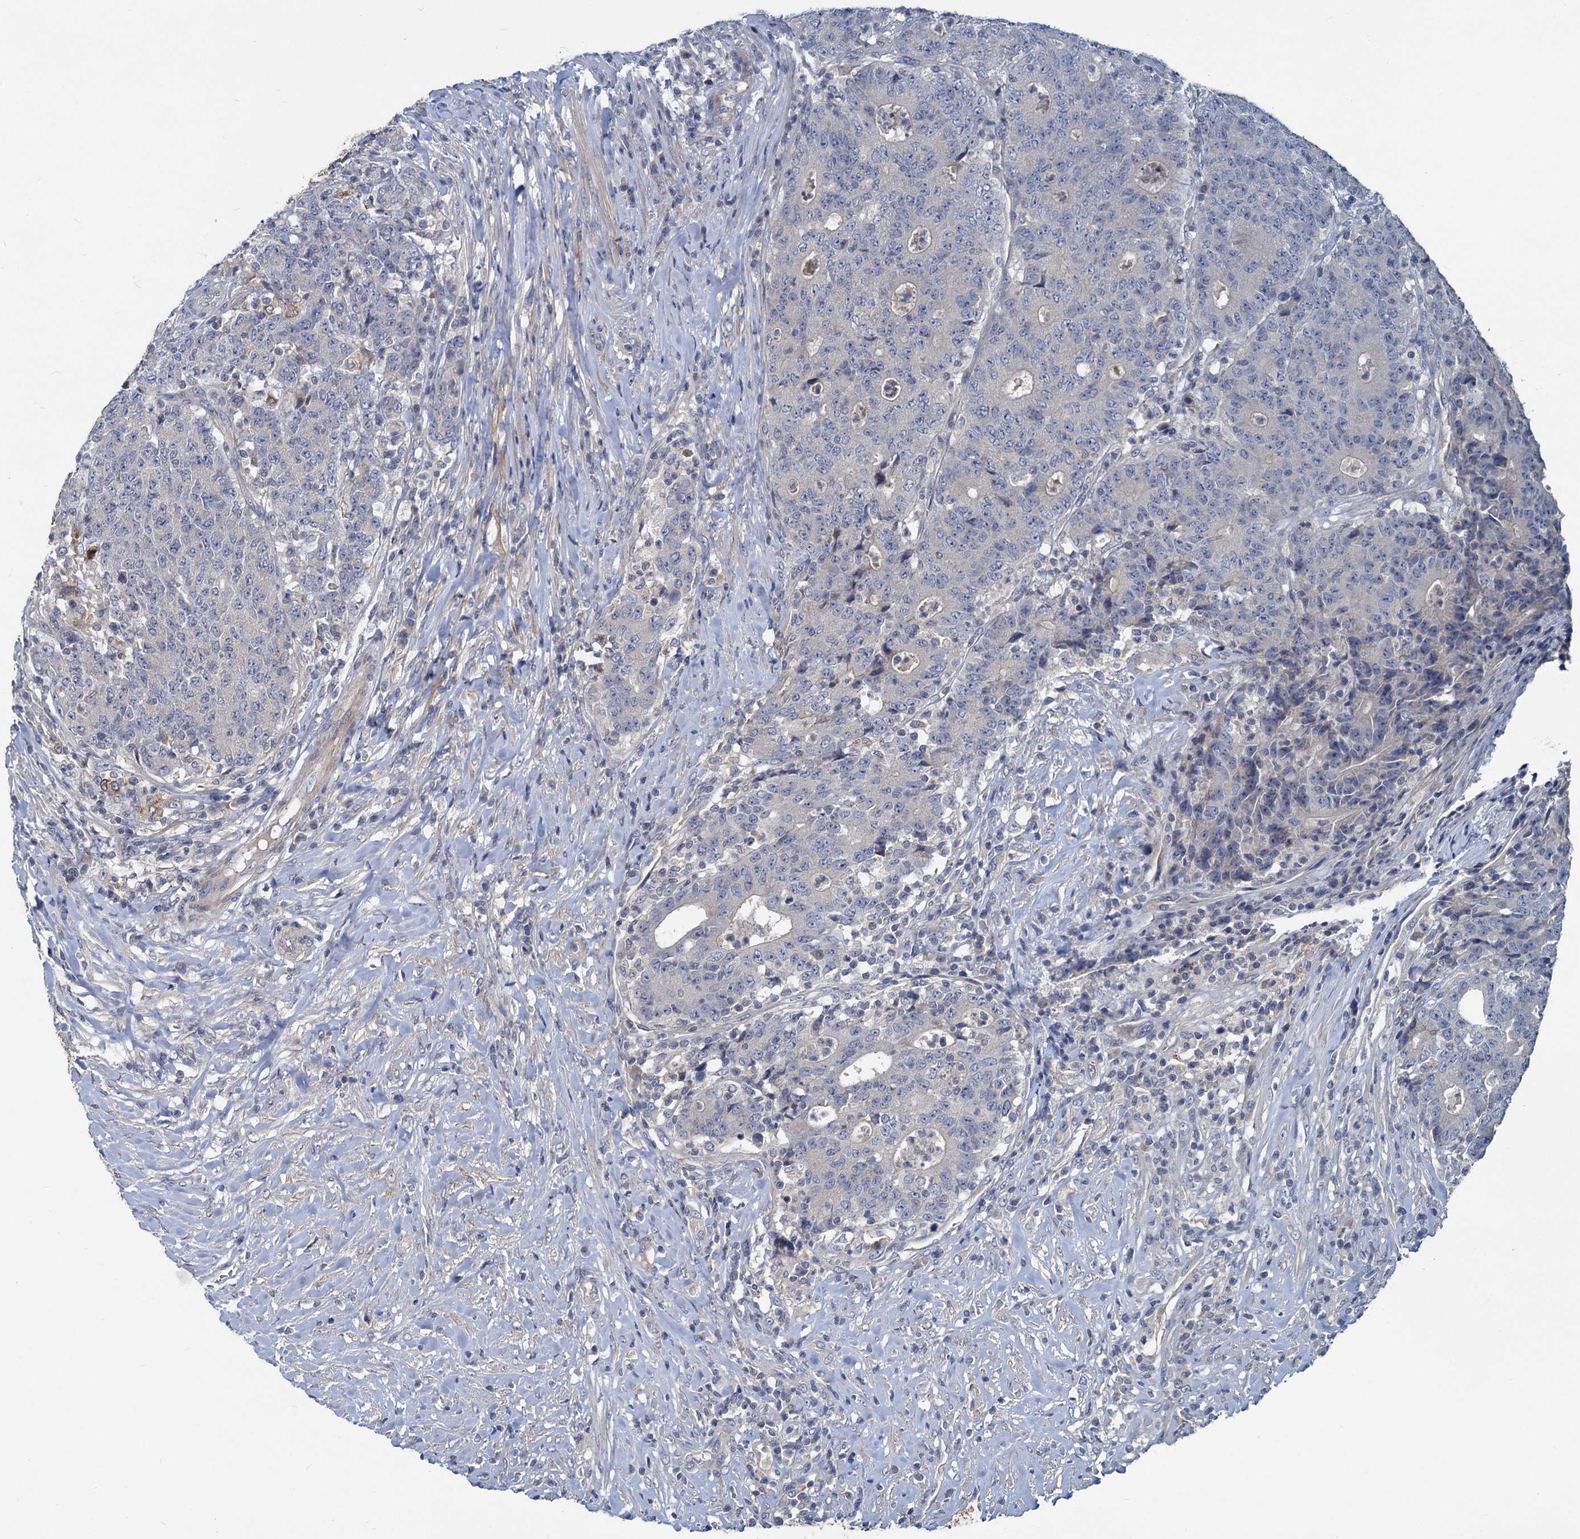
{"staining": {"intensity": "negative", "quantity": "none", "location": "none"}, "tissue": "colorectal cancer", "cell_type": "Tumor cells", "image_type": "cancer", "snomed": [{"axis": "morphology", "description": "Adenocarcinoma, NOS"}, {"axis": "topography", "description": "Colon"}], "caption": "Immunohistochemistry histopathology image of neoplastic tissue: colorectal cancer (adenocarcinoma) stained with DAB (3,3'-diaminobenzidine) displays no significant protein staining in tumor cells. The staining was performed using DAB to visualize the protein expression in brown, while the nuclei were stained in blue with hematoxylin (Magnification: 20x).", "gene": "SLC2A7", "patient": {"sex": "female", "age": 75}}